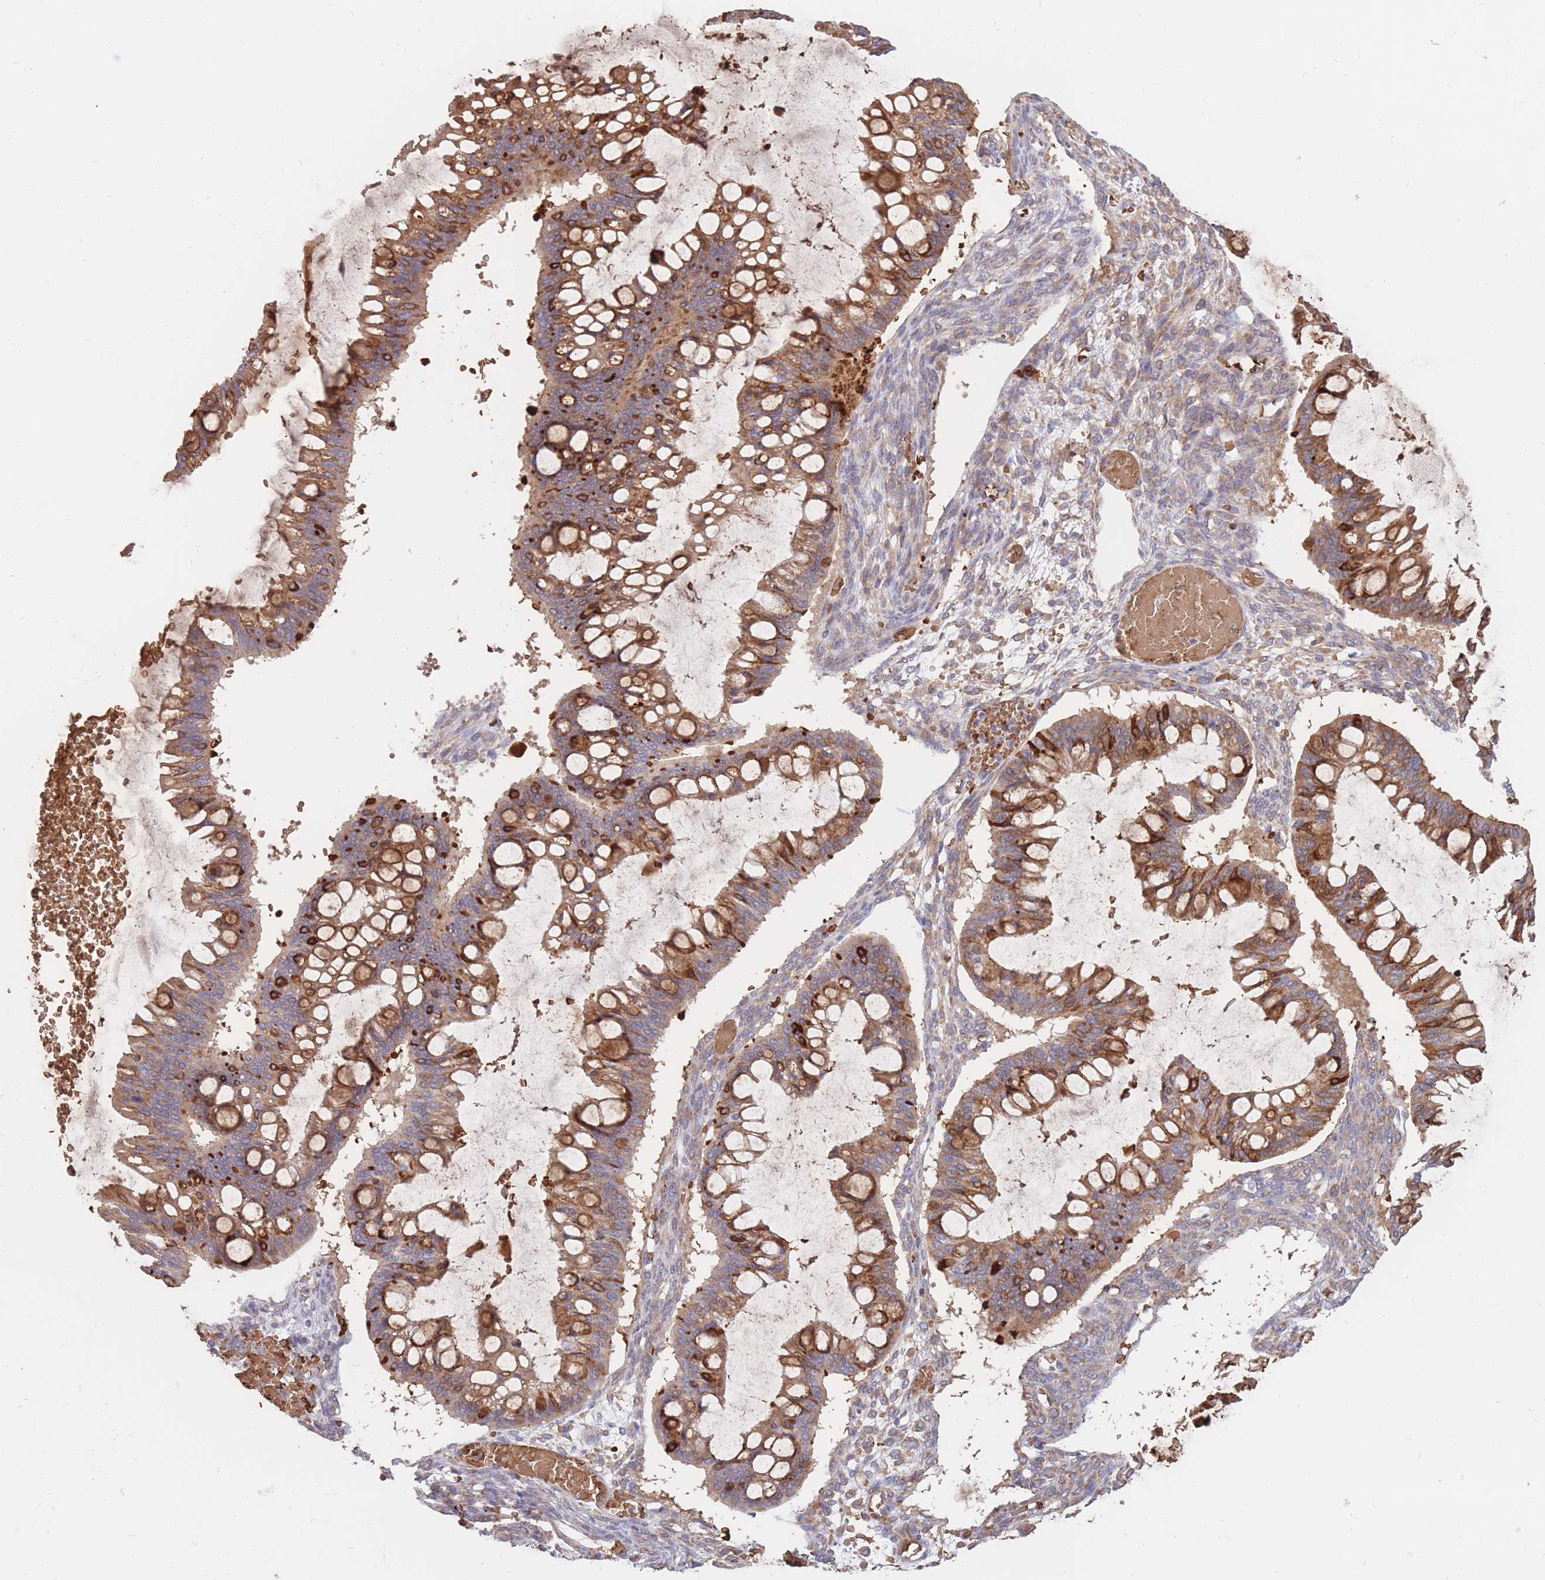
{"staining": {"intensity": "moderate", "quantity": "25%-75%", "location": "cytoplasmic/membranous"}, "tissue": "ovarian cancer", "cell_type": "Tumor cells", "image_type": "cancer", "snomed": [{"axis": "morphology", "description": "Cystadenocarcinoma, mucinous, NOS"}, {"axis": "topography", "description": "Ovary"}], "caption": "A brown stain shows moderate cytoplasmic/membranous staining of a protein in ovarian cancer tumor cells.", "gene": "ATP10D", "patient": {"sex": "female", "age": 73}}